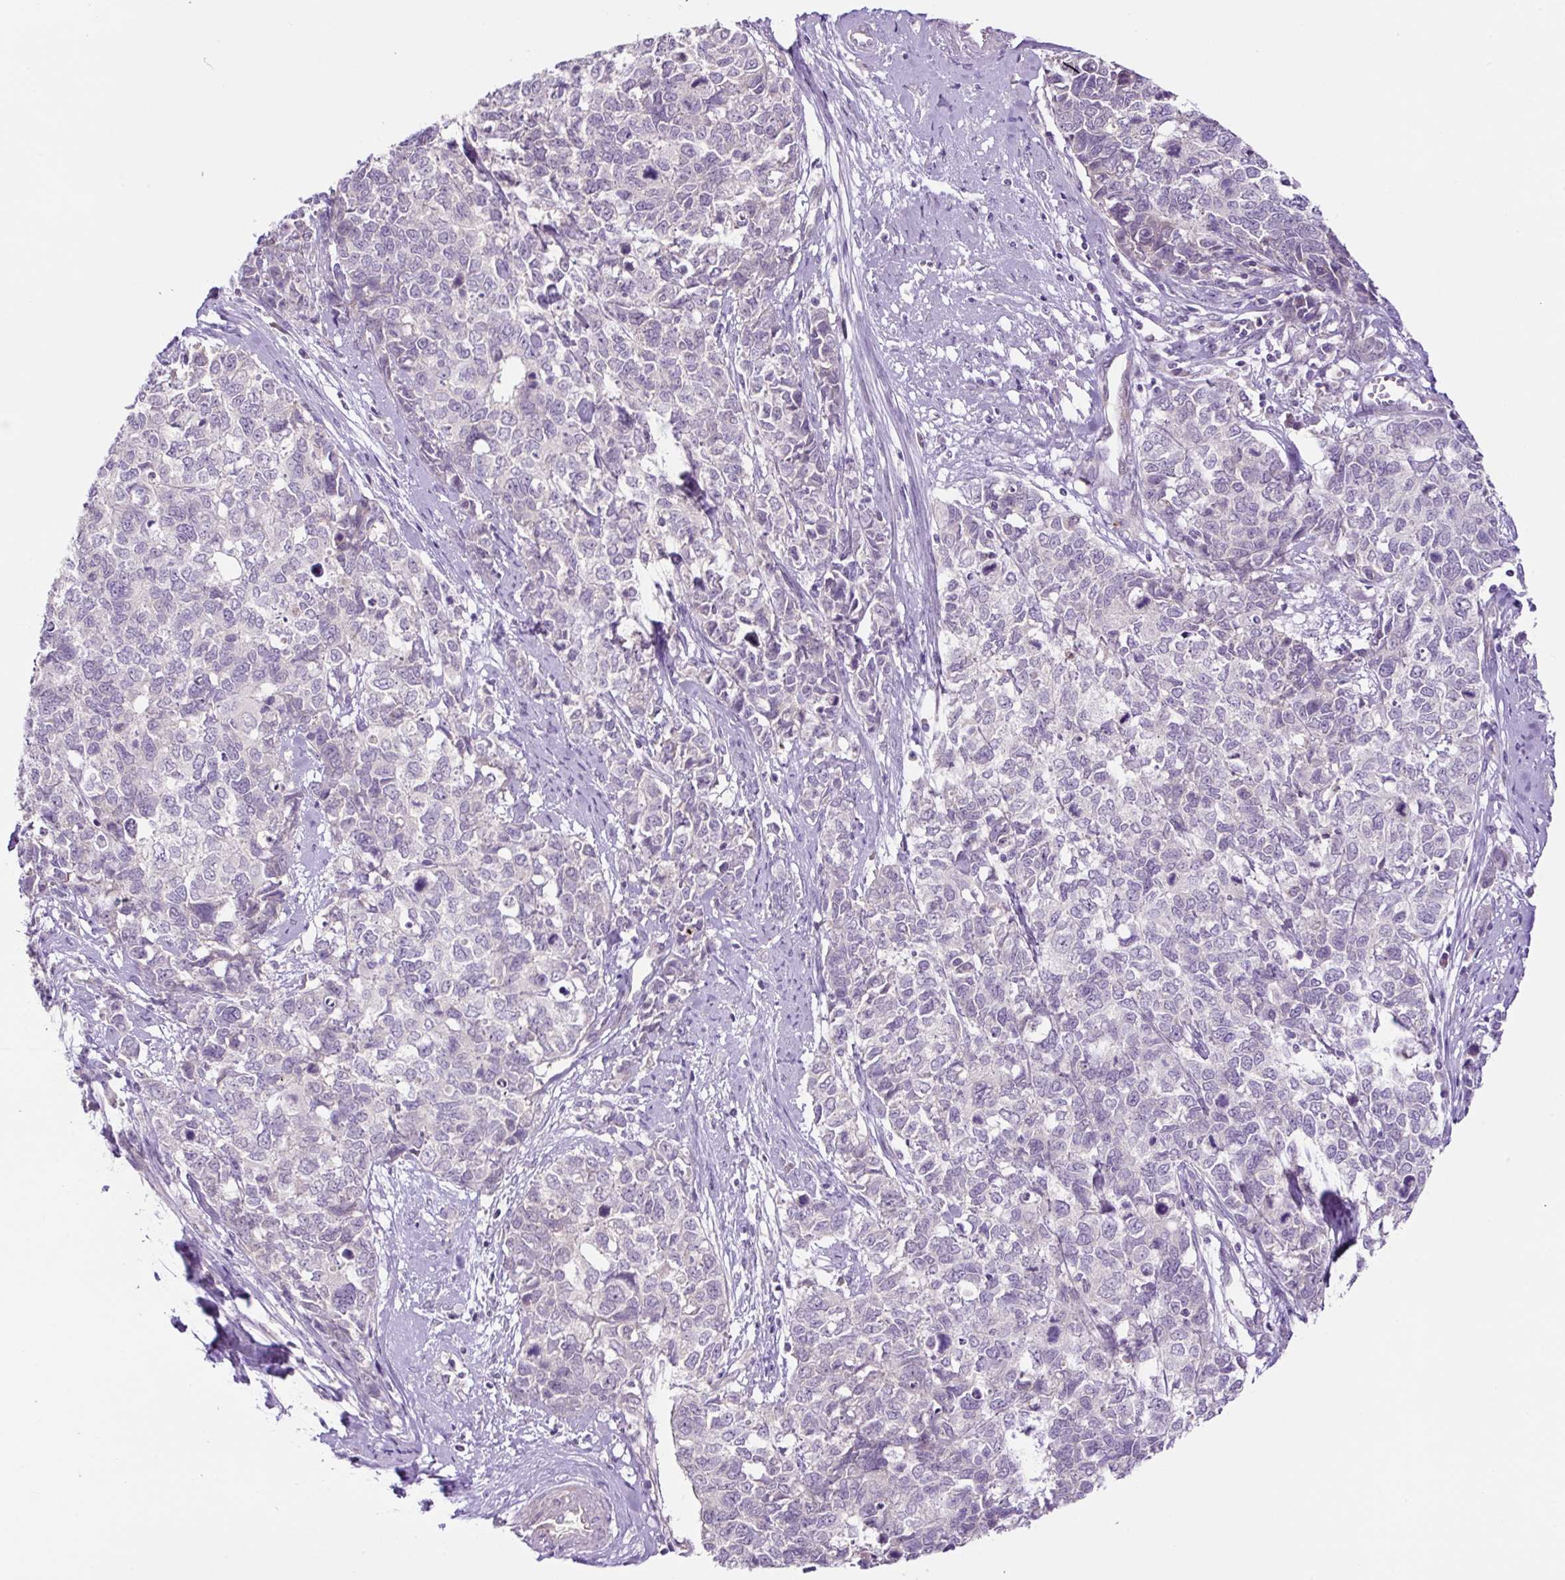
{"staining": {"intensity": "negative", "quantity": "none", "location": "none"}, "tissue": "cervical cancer", "cell_type": "Tumor cells", "image_type": "cancer", "snomed": [{"axis": "morphology", "description": "Adenocarcinoma, NOS"}, {"axis": "topography", "description": "Cervix"}], "caption": "Tumor cells show no significant protein staining in cervical adenocarcinoma.", "gene": "OGDHL", "patient": {"sex": "female", "age": 63}}